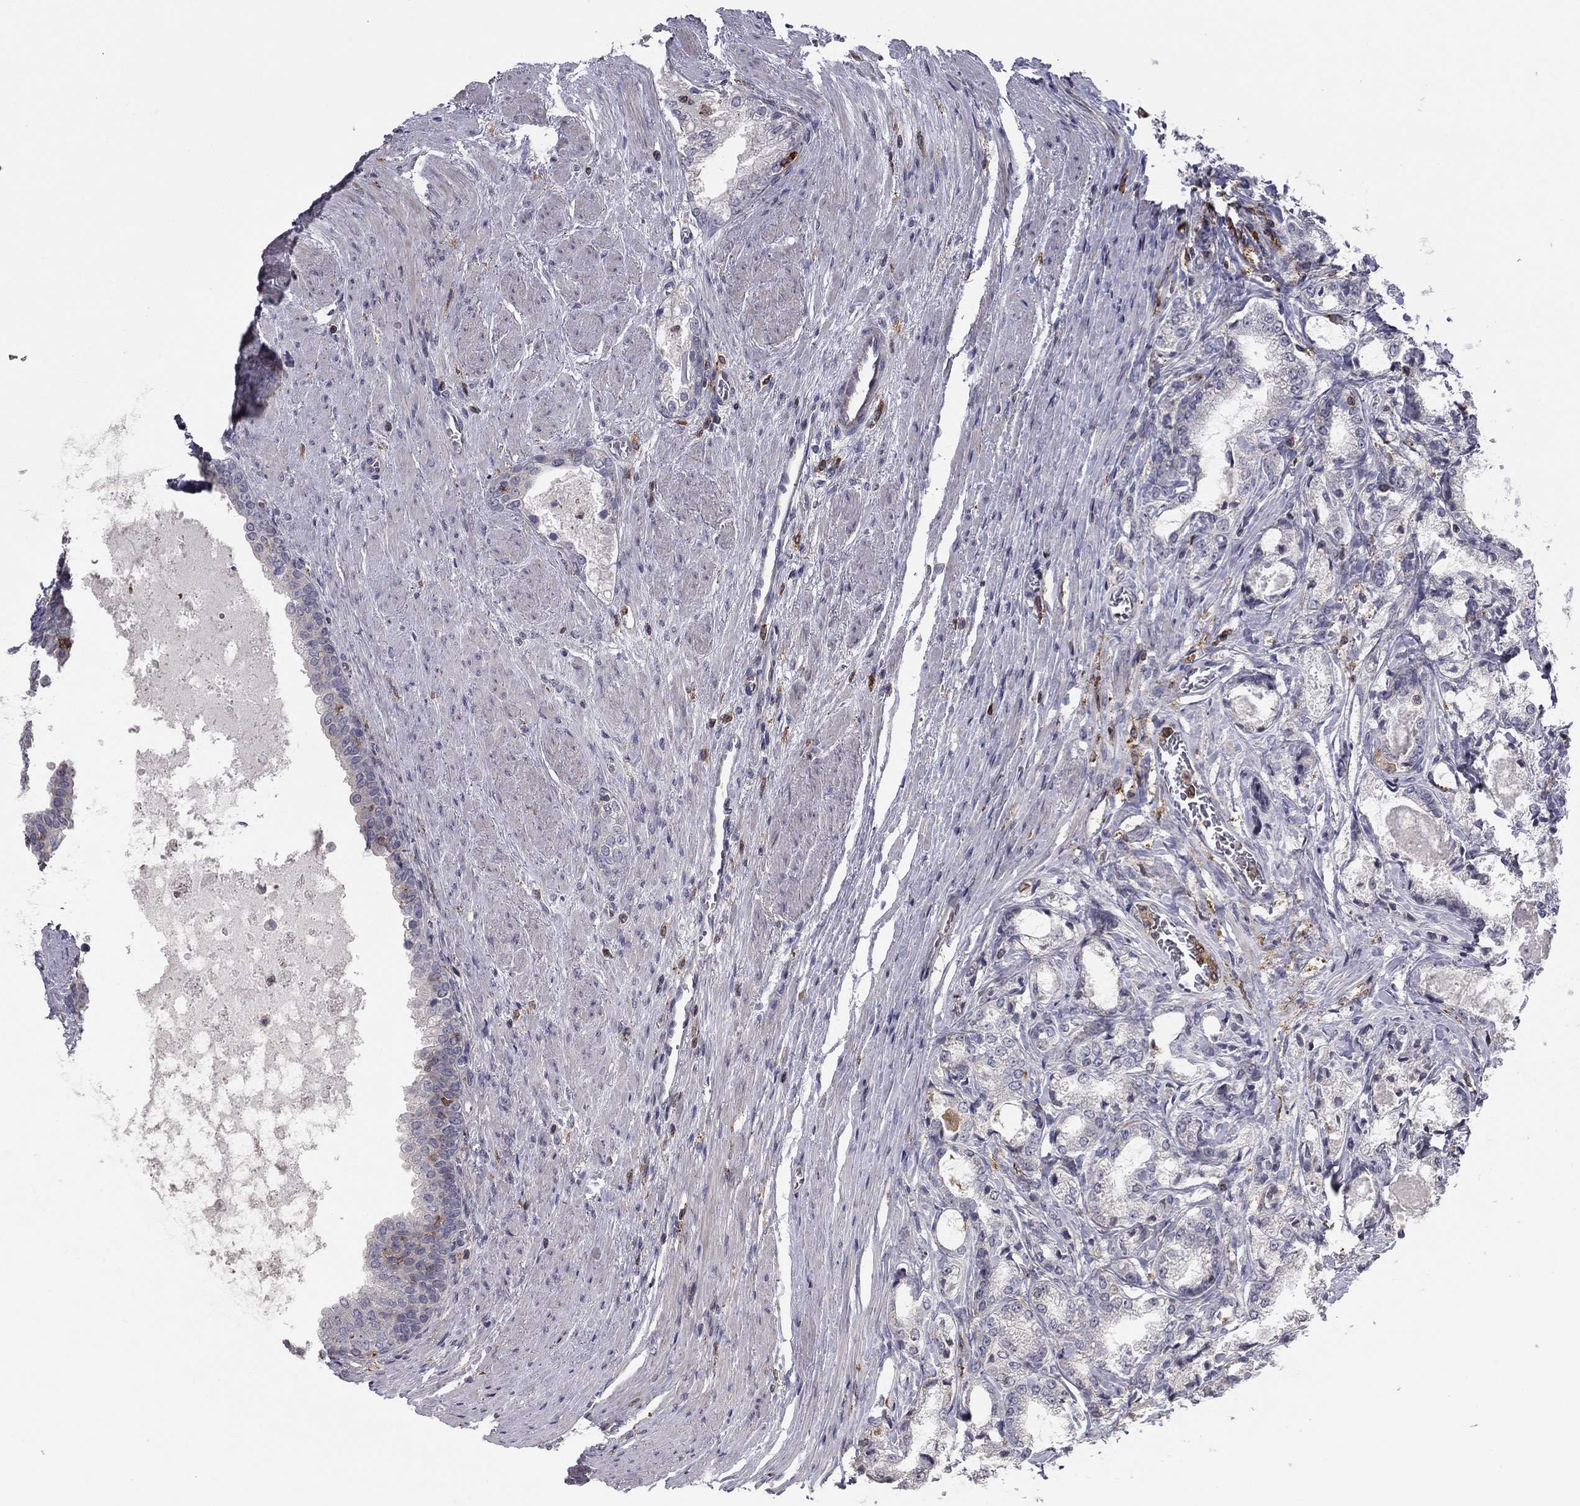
{"staining": {"intensity": "negative", "quantity": "none", "location": "none"}, "tissue": "prostate cancer", "cell_type": "Tumor cells", "image_type": "cancer", "snomed": [{"axis": "morphology", "description": "Adenocarcinoma, NOS"}, {"axis": "topography", "description": "Prostate and seminal vesicle, NOS"}, {"axis": "topography", "description": "Prostate"}], "caption": "High magnification brightfield microscopy of adenocarcinoma (prostate) stained with DAB (brown) and counterstained with hematoxylin (blue): tumor cells show no significant expression.", "gene": "PLCB2", "patient": {"sex": "male", "age": 62}}